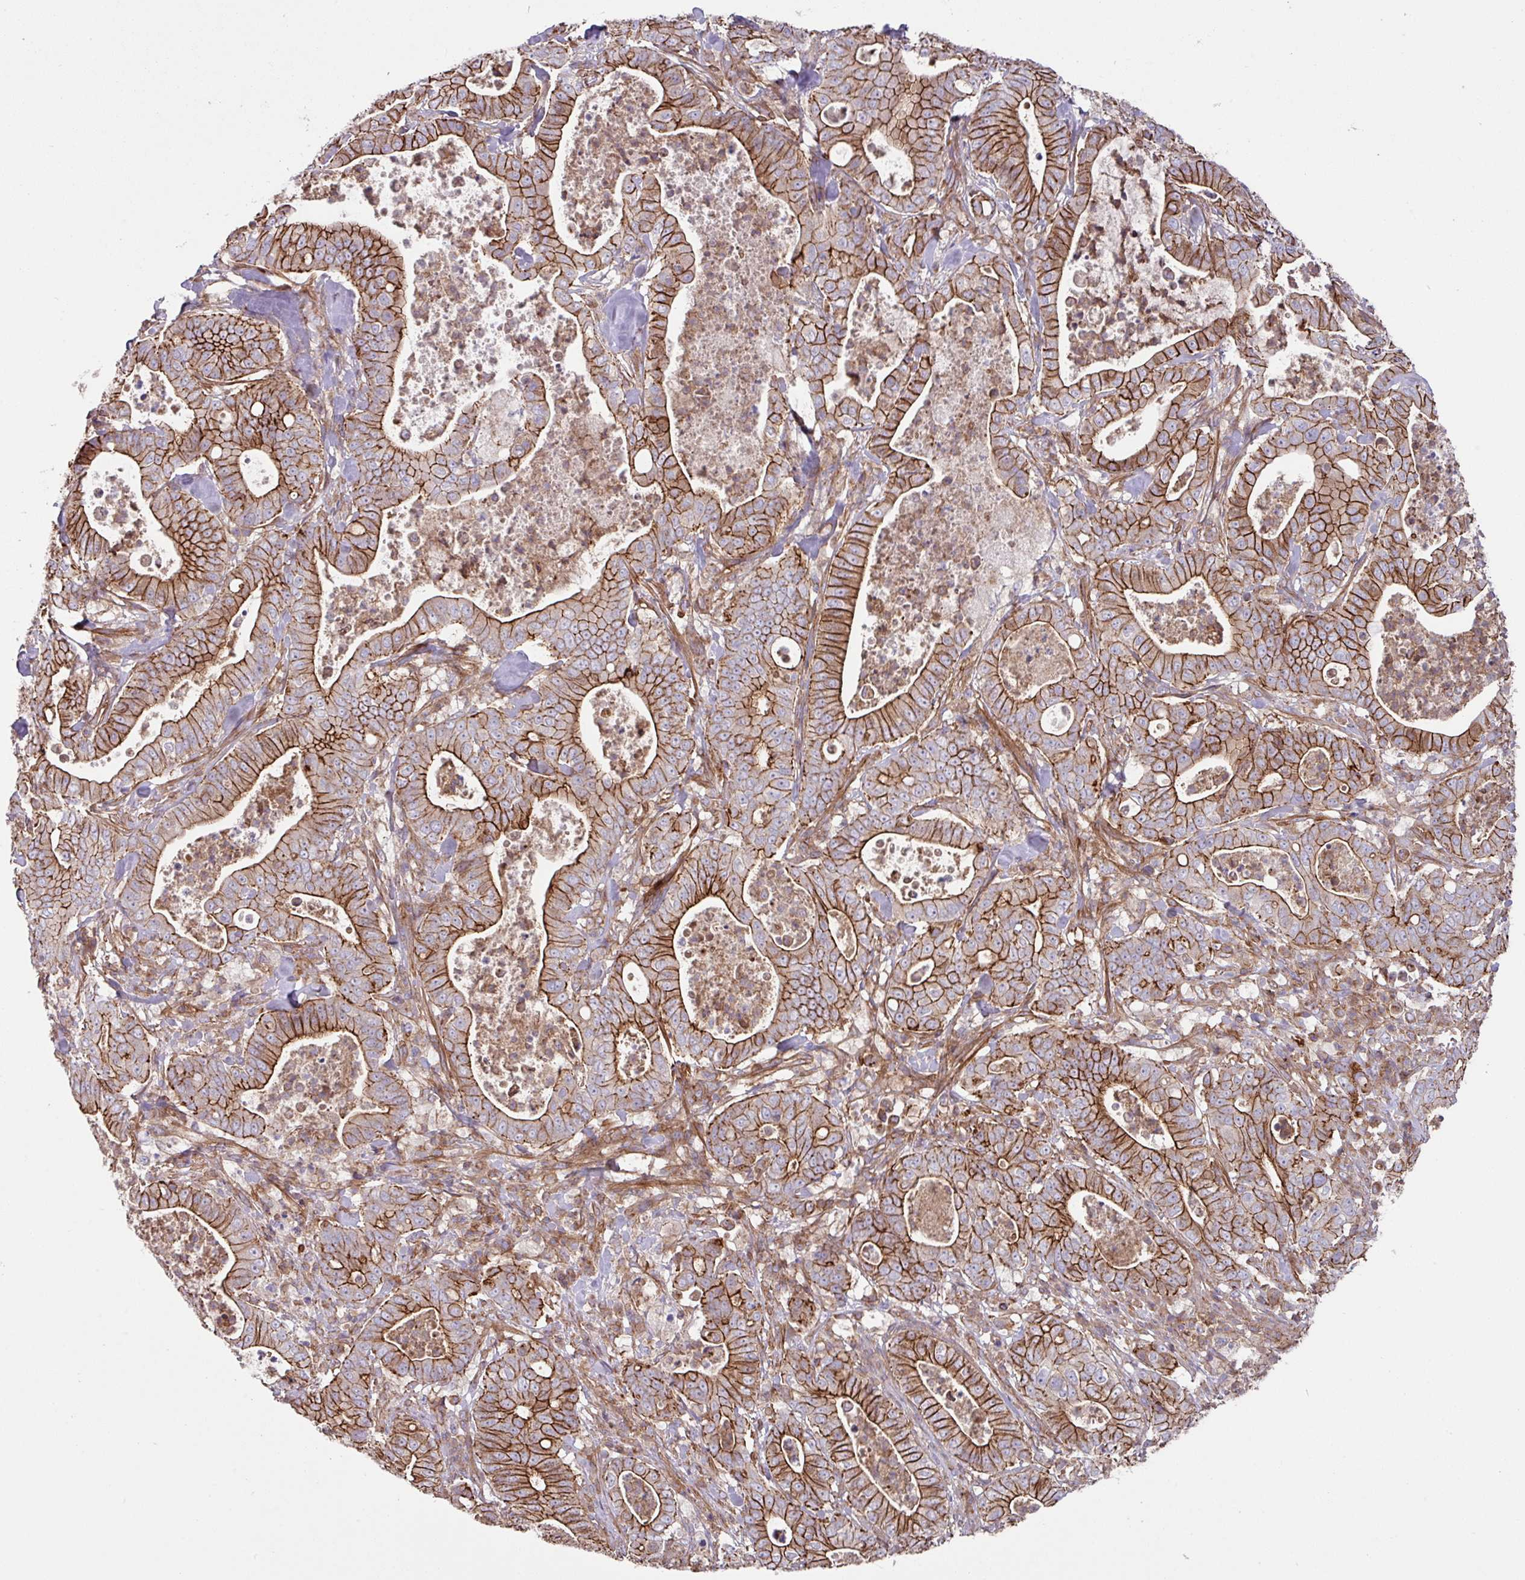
{"staining": {"intensity": "strong", "quantity": ">75%", "location": "cytoplasmic/membranous"}, "tissue": "pancreatic cancer", "cell_type": "Tumor cells", "image_type": "cancer", "snomed": [{"axis": "morphology", "description": "Adenocarcinoma, NOS"}, {"axis": "topography", "description": "Pancreas"}], "caption": "DAB immunohistochemical staining of pancreatic adenocarcinoma shows strong cytoplasmic/membranous protein positivity in approximately >75% of tumor cells. The staining is performed using DAB (3,3'-diaminobenzidine) brown chromogen to label protein expression. The nuclei are counter-stained blue using hematoxylin.", "gene": "RIC1", "patient": {"sex": "male", "age": 71}}